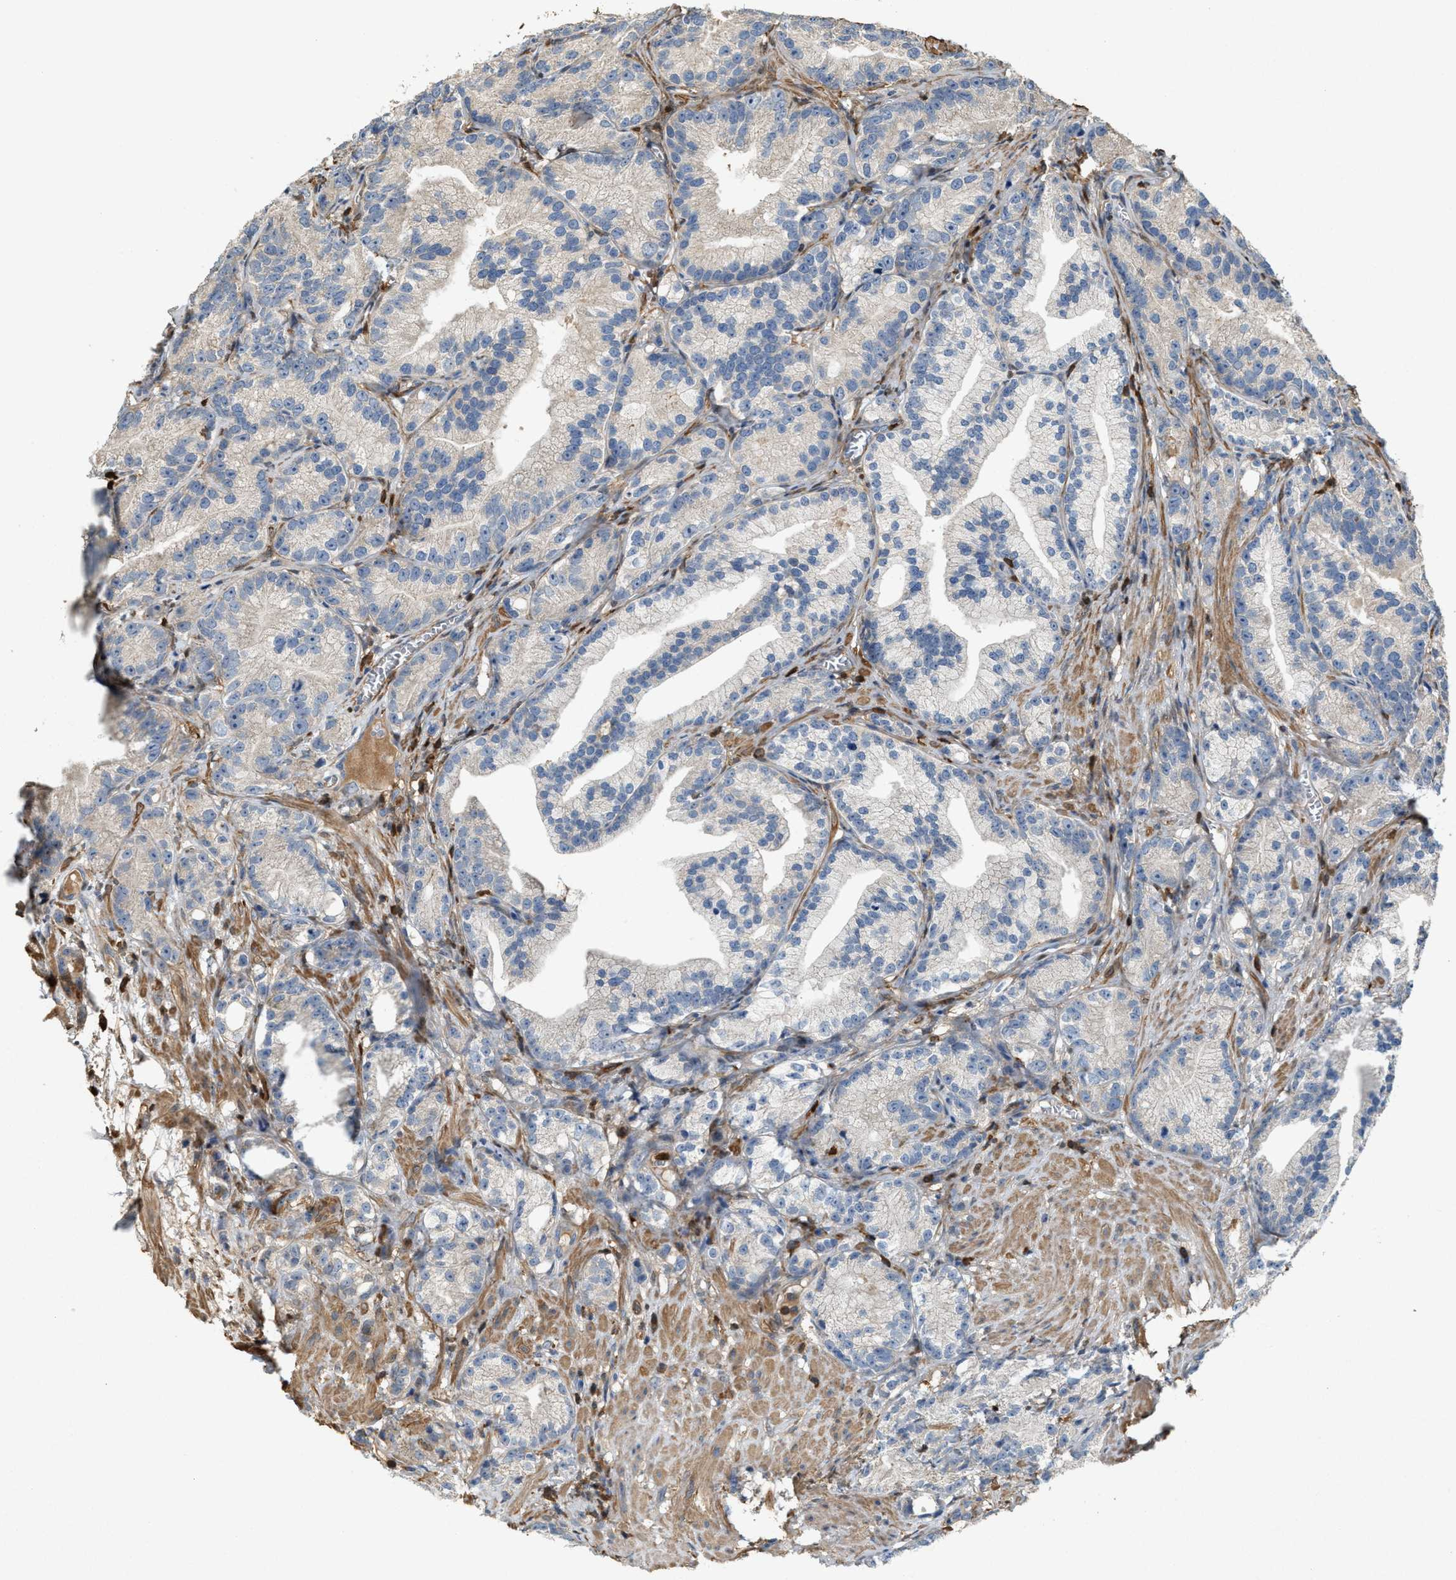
{"staining": {"intensity": "negative", "quantity": "none", "location": "none"}, "tissue": "prostate cancer", "cell_type": "Tumor cells", "image_type": "cancer", "snomed": [{"axis": "morphology", "description": "Adenocarcinoma, Low grade"}, {"axis": "topography", "description": "Prostate"}], "caption": "IHC micrograph of neoplastic tissue: human adenocarcinoma (low-grade) (prostate) stained with DAB shows no significant protein positivity in tumor cells.", "gene": "SERPINB5", "patient": {"sex": "male", "age": 89}}